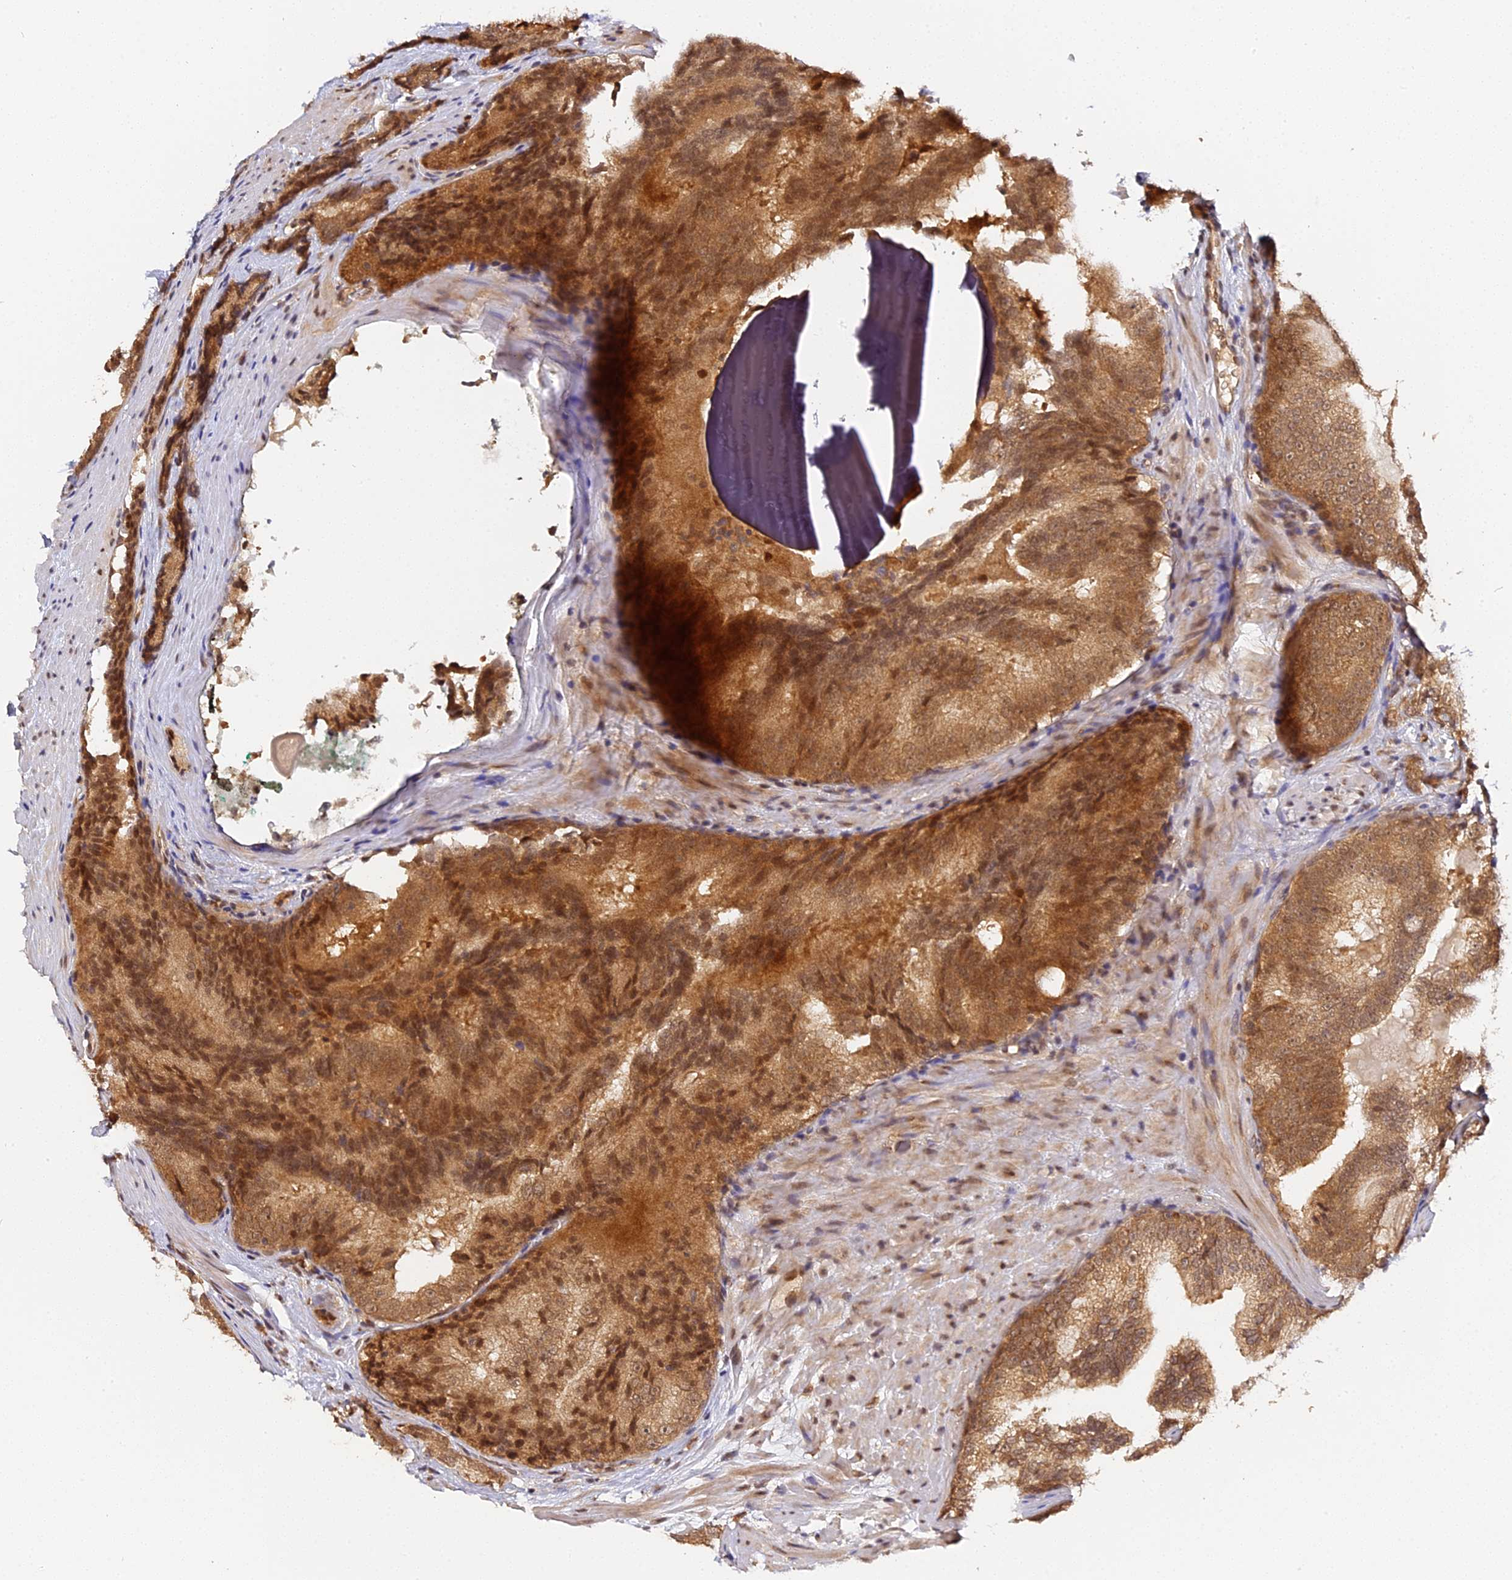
{"staining": {"intensity": "moderate", "quantity": ">75%", "location": "cytoplasmic/membranous"}, "tissue": "prostate cancer", "cell_type": "Tumor cells", "image_type": "cancer", "snomed": [{"axis": "morphology", "description": "Adenocarcinoma, High grade"}, {"axis": "topography", "description": "Prostate"}], "caption": "Protein expression analysis of human adenocarcinoma (high-grade) (prostate) reveals moderate cytoplasmic/membranous positivity in about >75% of tumor cells.", "gene": "IMPACT", "patient": {"sex": "male", "age": 66}}